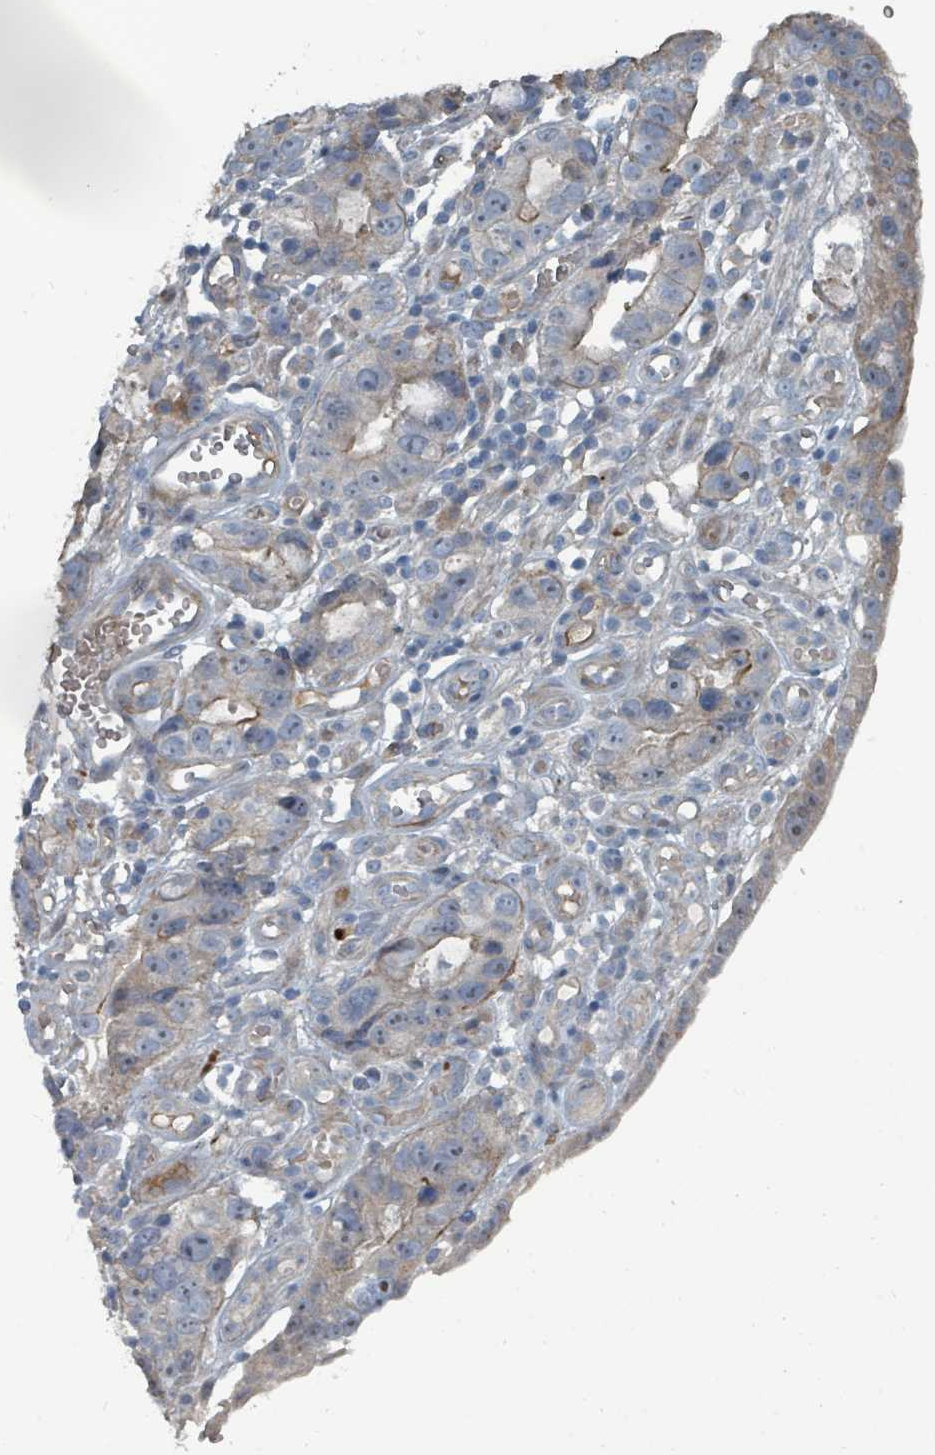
{"staining": {"intensity": "weak", "quantity": "<25%", "location": "cytoplasmic/membranous"}, "tissue": "stomach cancer", "cell_type": "Tumor cells", "image_type": "cancer", "snomed": [{"axis": "morphology", "description": "Adenocarcinoma, NOS"}, {"axis": "topography", "description": "Stomach"}], "caption": "Immunohistochemistry photomicrograph of human stomach cancer (adenocarcinoma) stained for a protein (brown), which displays no positivity in tumor cells.", "gene": "SLC44A5", "patient": {"sex": "male", "age": 55}}